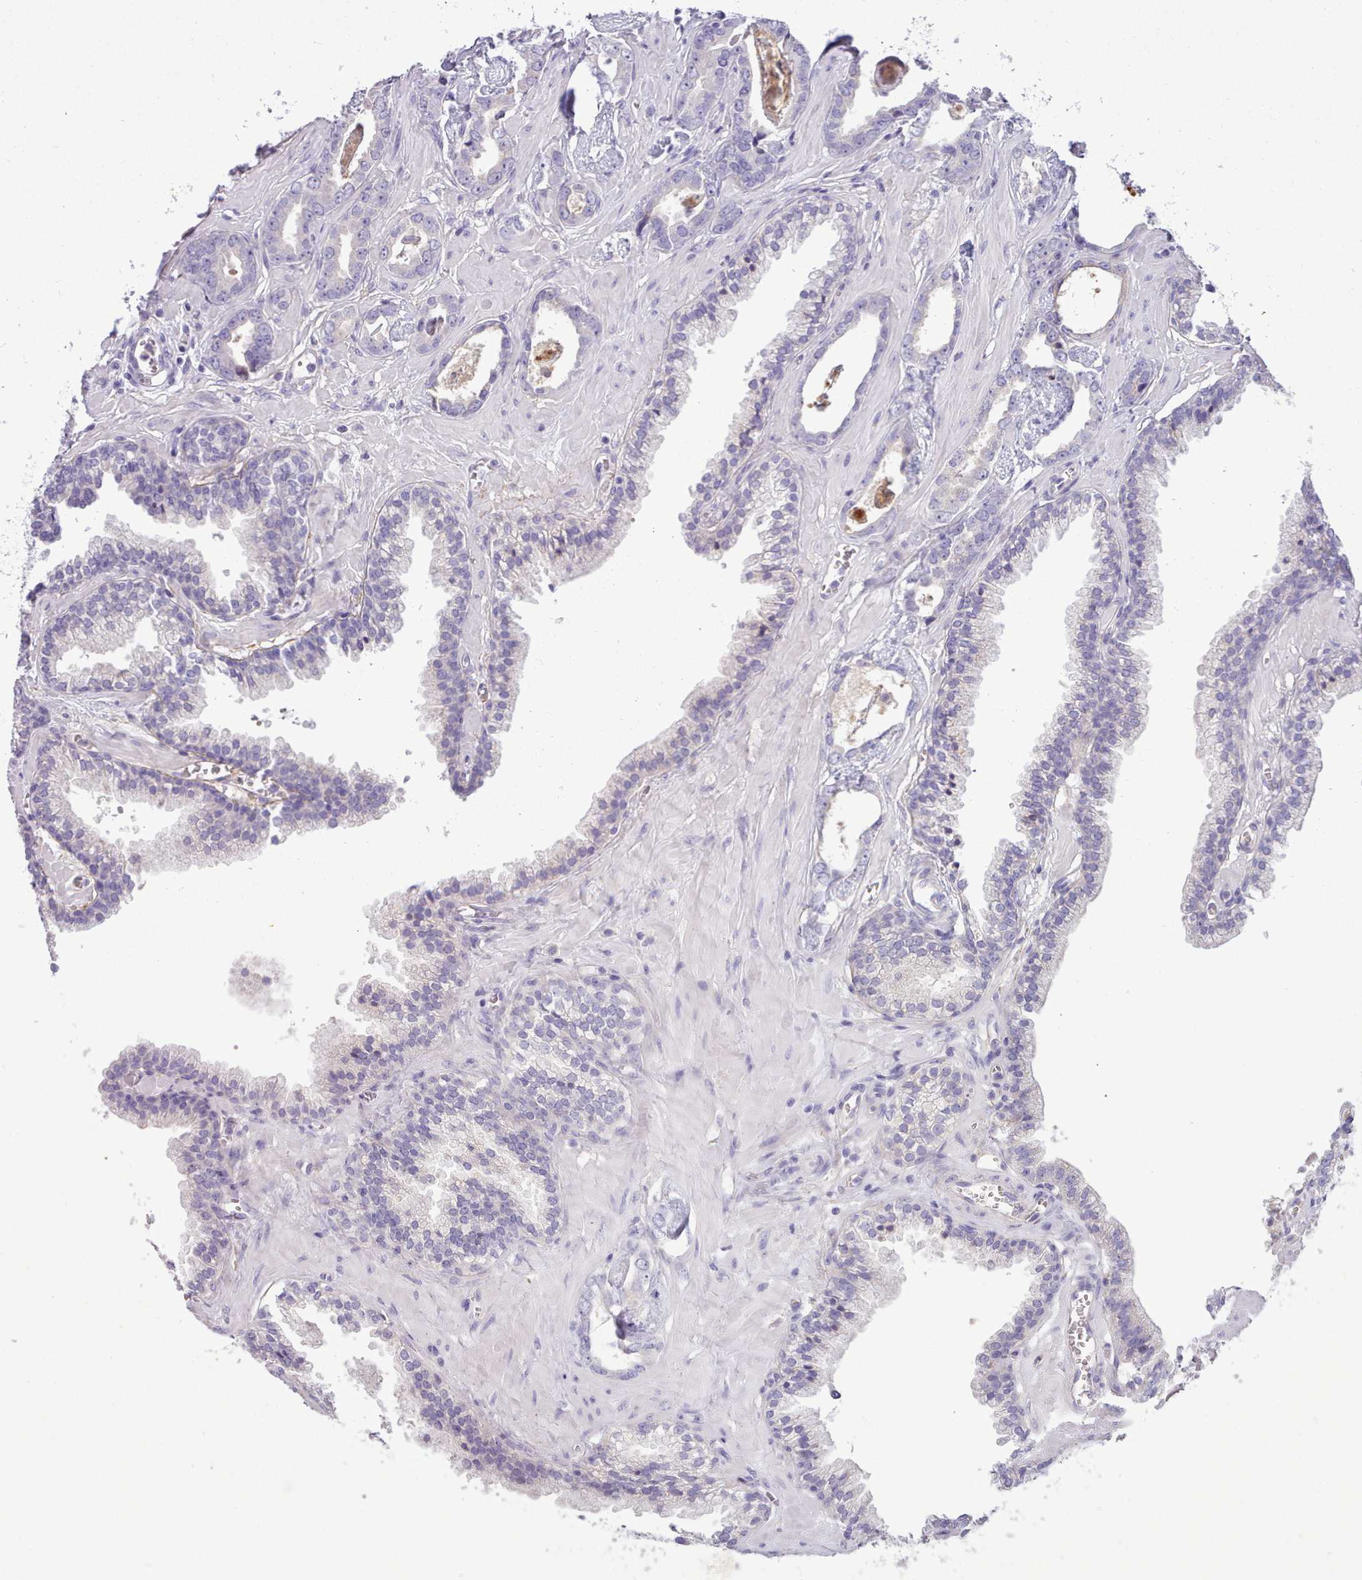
{"staining": {"intensity": "negative", "quantity": "none", "location": "none"}, "tissue": "prostate cancer", "cell_type": "Tumor cells", "image_type": "cancer", "snomed": [{"axis": "morphology", "description": "Adenocarcinoma, Low grade"}, {"axis": "topography", "description": "Prostate"}], "caption": "A high-resolution image shows IHC staining of prostate adenocarcinoma (low-grade), which displays no significant staining in tumor cells.", "gene": "CYP2A13", "patient": {"sex": "male", "age": 60}}